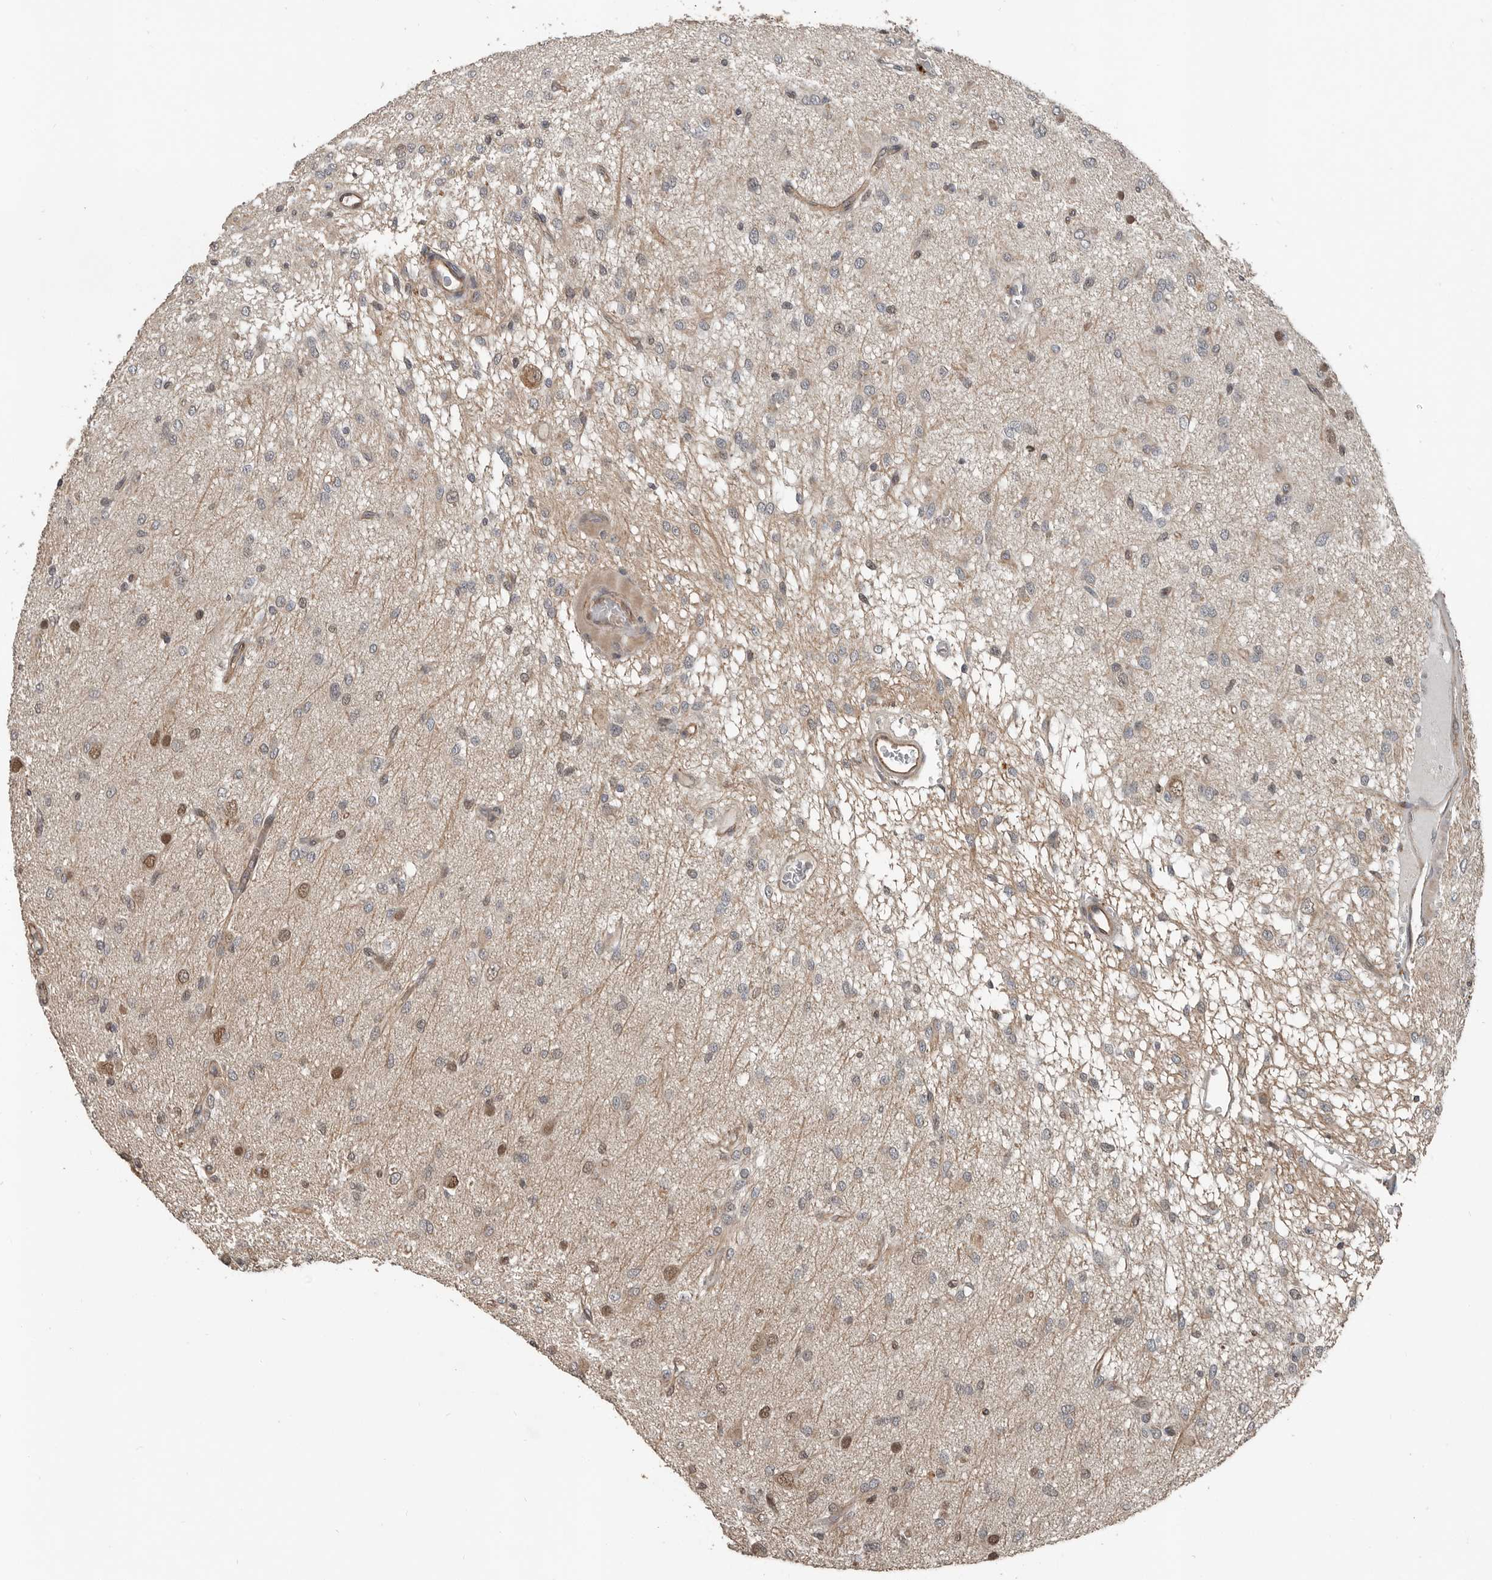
{"staining": {"intensity": "moderate", "quantity": "<25%", "location": "nuclear"}, "tissue": "glioma", "cell_type": "Tumor cells", "image_type": "cancer", "snomed": [{"axis": "morphology", "description": "Glioma, malignant, High grade"}, {"axis": "topography", "description": "Brain"}], "caption": "Glioma was stained to show a protein in brown. There is low levels of moderate nuclear staining in approximately <25% of tumor cells.", "gene": "YOD1", "patient": {"sex": "female", "age": 59}}